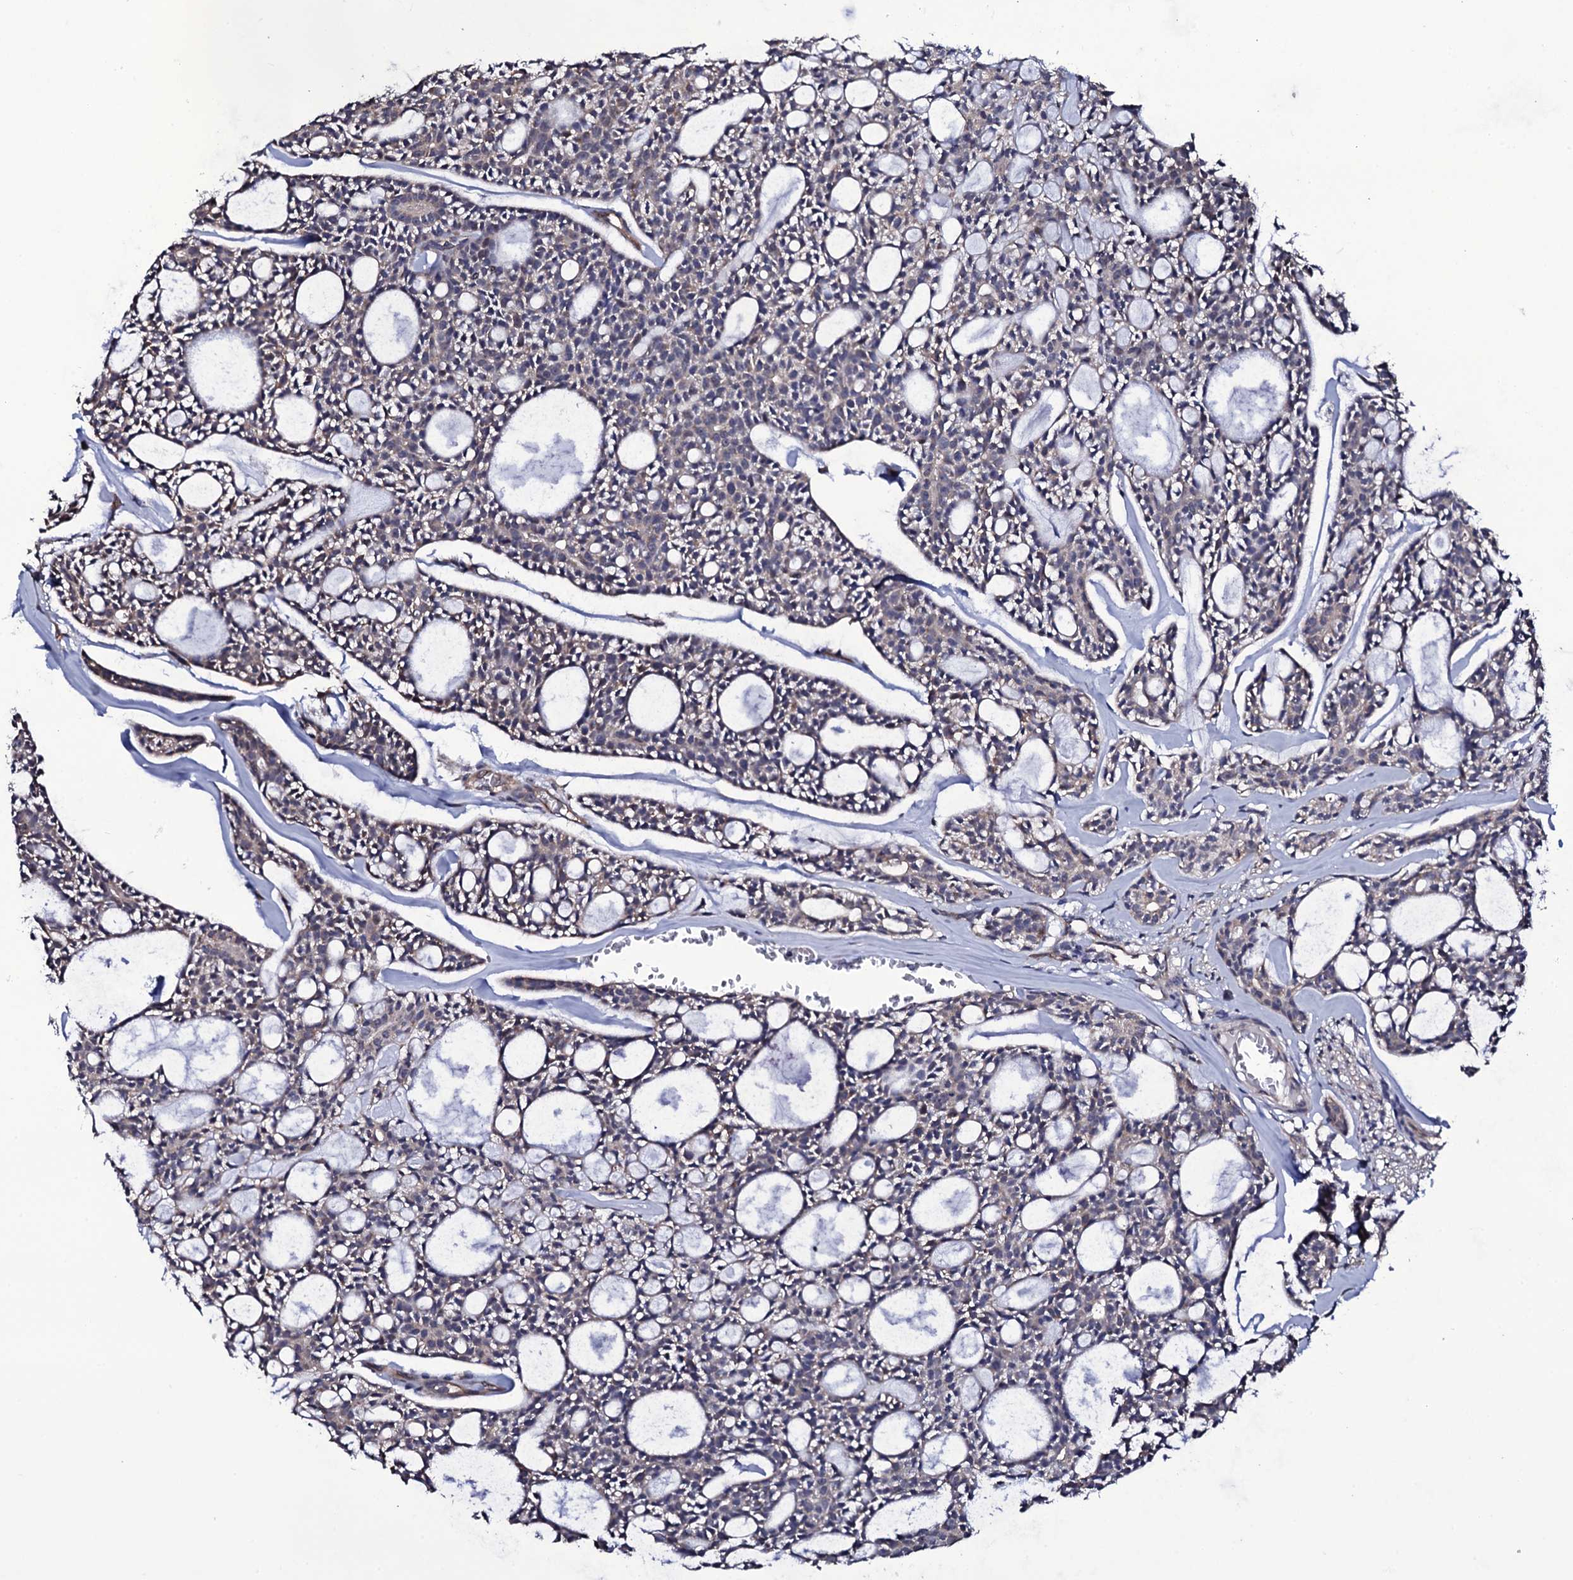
{"staining": {"intensity": "negative", "quantity": "none", "location": "none"}, "tissue": "head and neck cancer", "cell_type": "Tumor cells", "image_type": "cancer", "snomed": [{"axis": "morphology", "description": "Adenocarcinoma, NOS"}, {"axis": "topography", "description": "Salivary gland"}, {"axis": "topography", "description": "Head-Neck"}], "caption": "DAB immunohistochemical staining of head and neck adenocarcinoma shows no significant staining in tumor cells.", "gene": "GAREM1", "patient": {"sex": "male", "age": 55}}